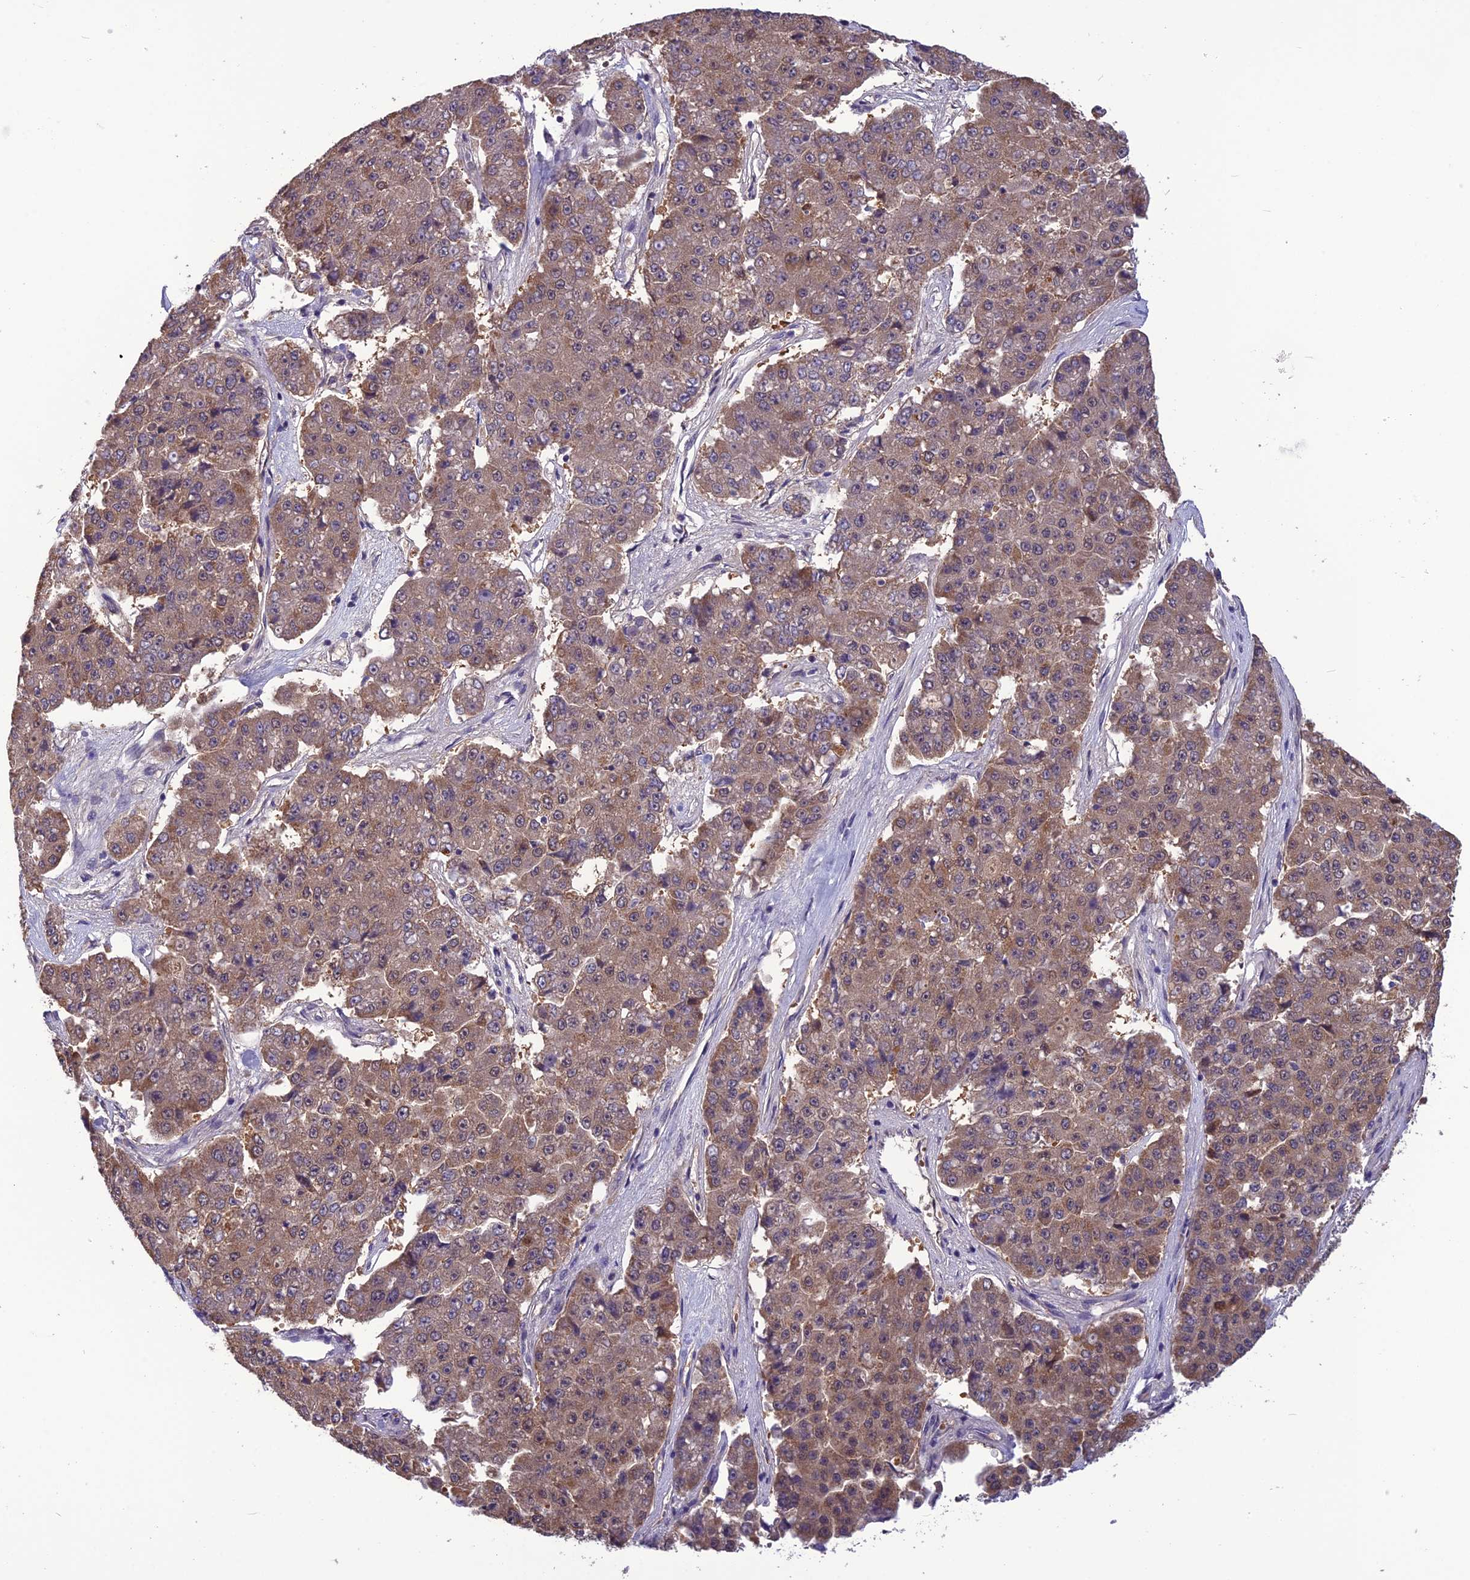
{"staining": {"intensity": "weak", "quantity": ">75%", "location": "cytoplasmic/membranous"}, "tissue": "pancreatic cancer", "cell_type": "Tumor cells", "image_type": "cancer", "snomed": [{"axis": "morphology", "description": "Adenocarcinoma, NOS"}, {"axis": "topography", "description": "Pancreas"}], "caption": "Human adenocarcinoma (pancreatic) stained with a protein marker displays weak staining in tumor cells.", "gene": "PSMF1", "patient": {"sex": "male", "age": 50}}